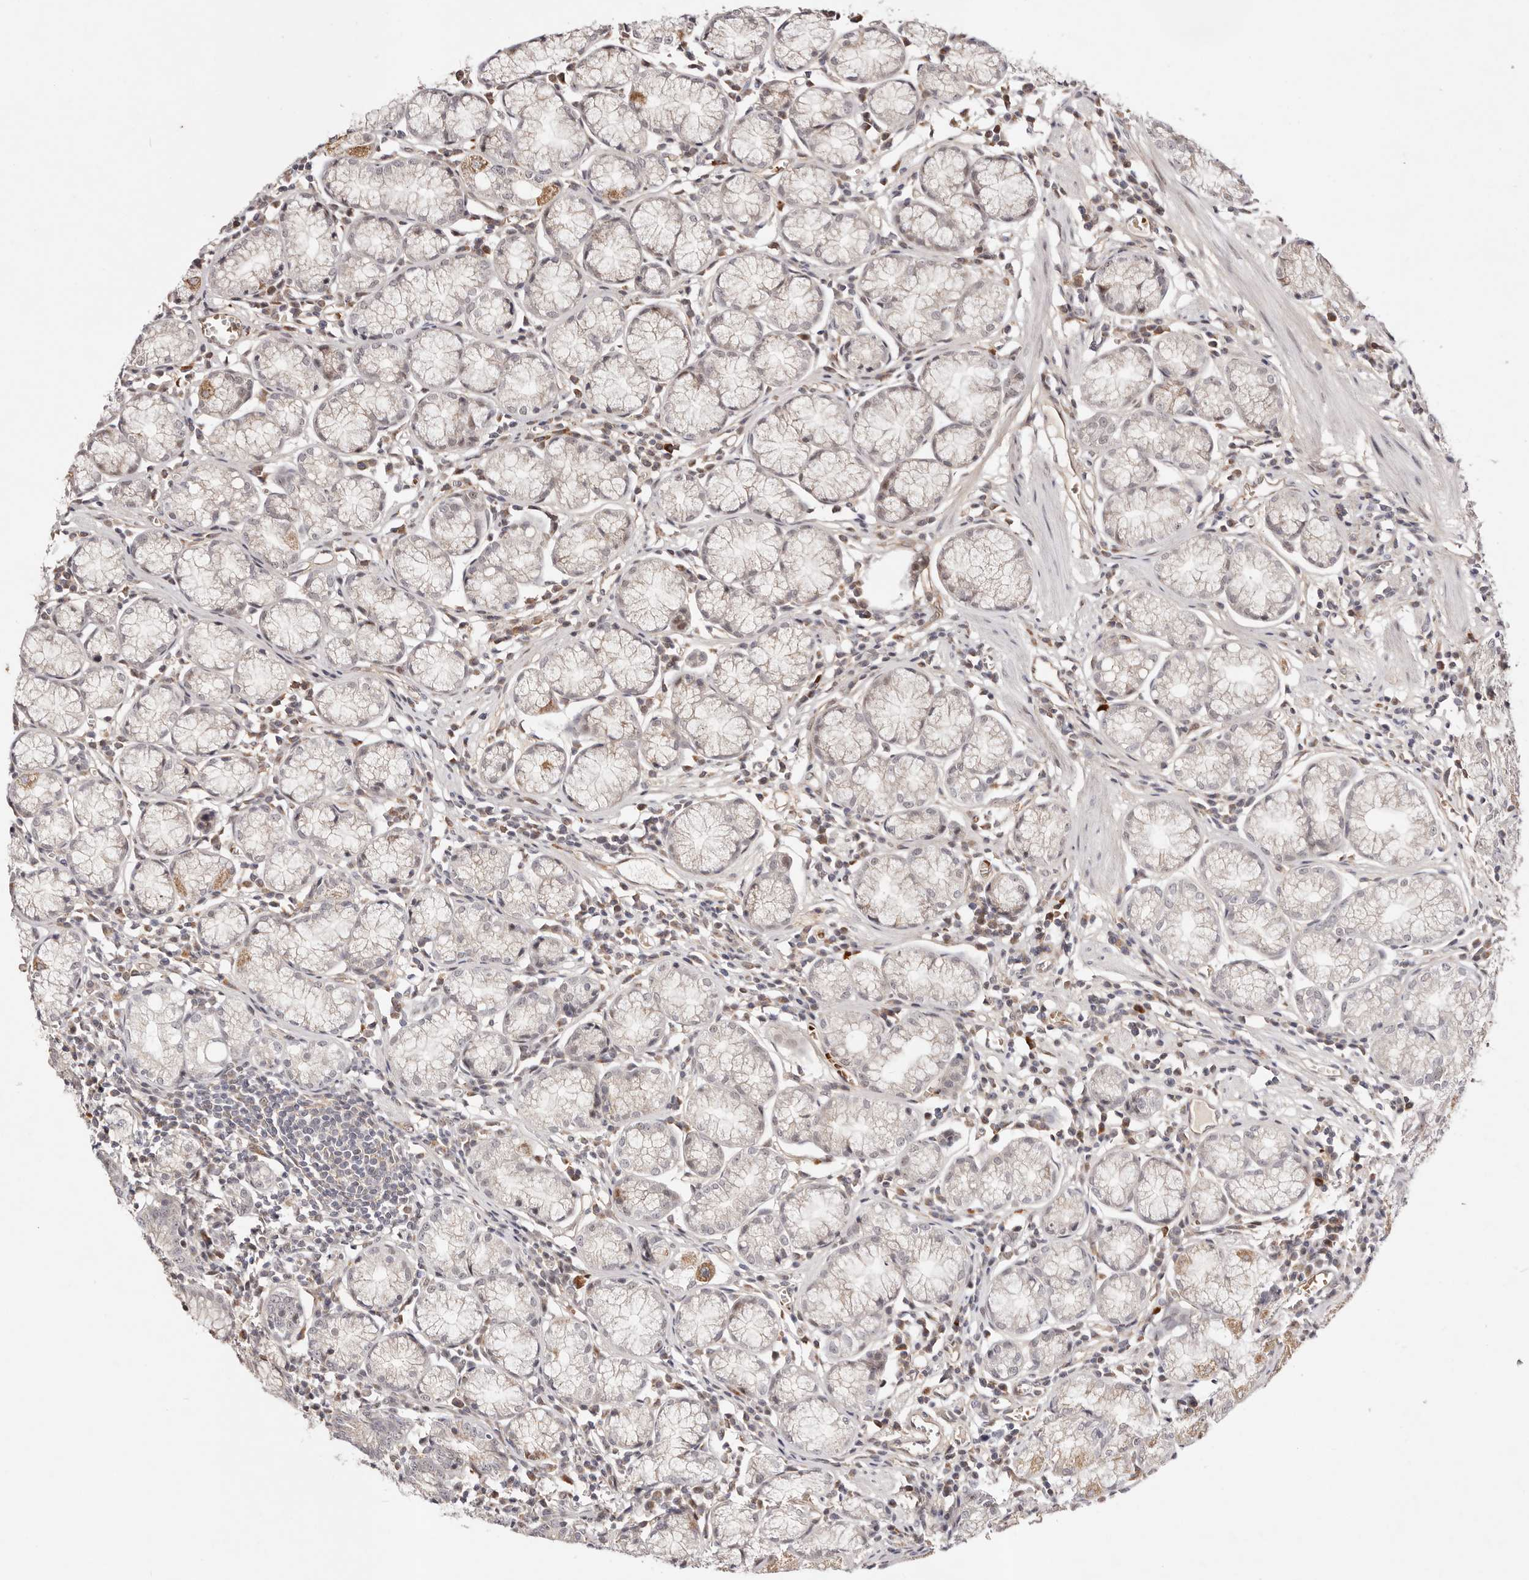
{"staining": {"intensity": "moderate", "quantity": "25%-75%", "location": "cytoplasmic/membranous"}, "tissue": "stomach", "cell_type": "Glandular cells", "image_type": "normal", "snomed": [{"axis": "morphology", "description": "Normal tissue, NOS"}, {"axis": "topography", "description": "Stomach"}], "caption": "Immunohistochemical staining of unremarkable human stomach displays moderate cytoplasmic/membranous protein expression in approximately 25%-75% of glandular cells. (DAB (3,3'-diaminobenzidine) IHC with brightfield microscopy, high magnification).", "gene": "WRN", "patient": {"sex": "male", "age": 55}}